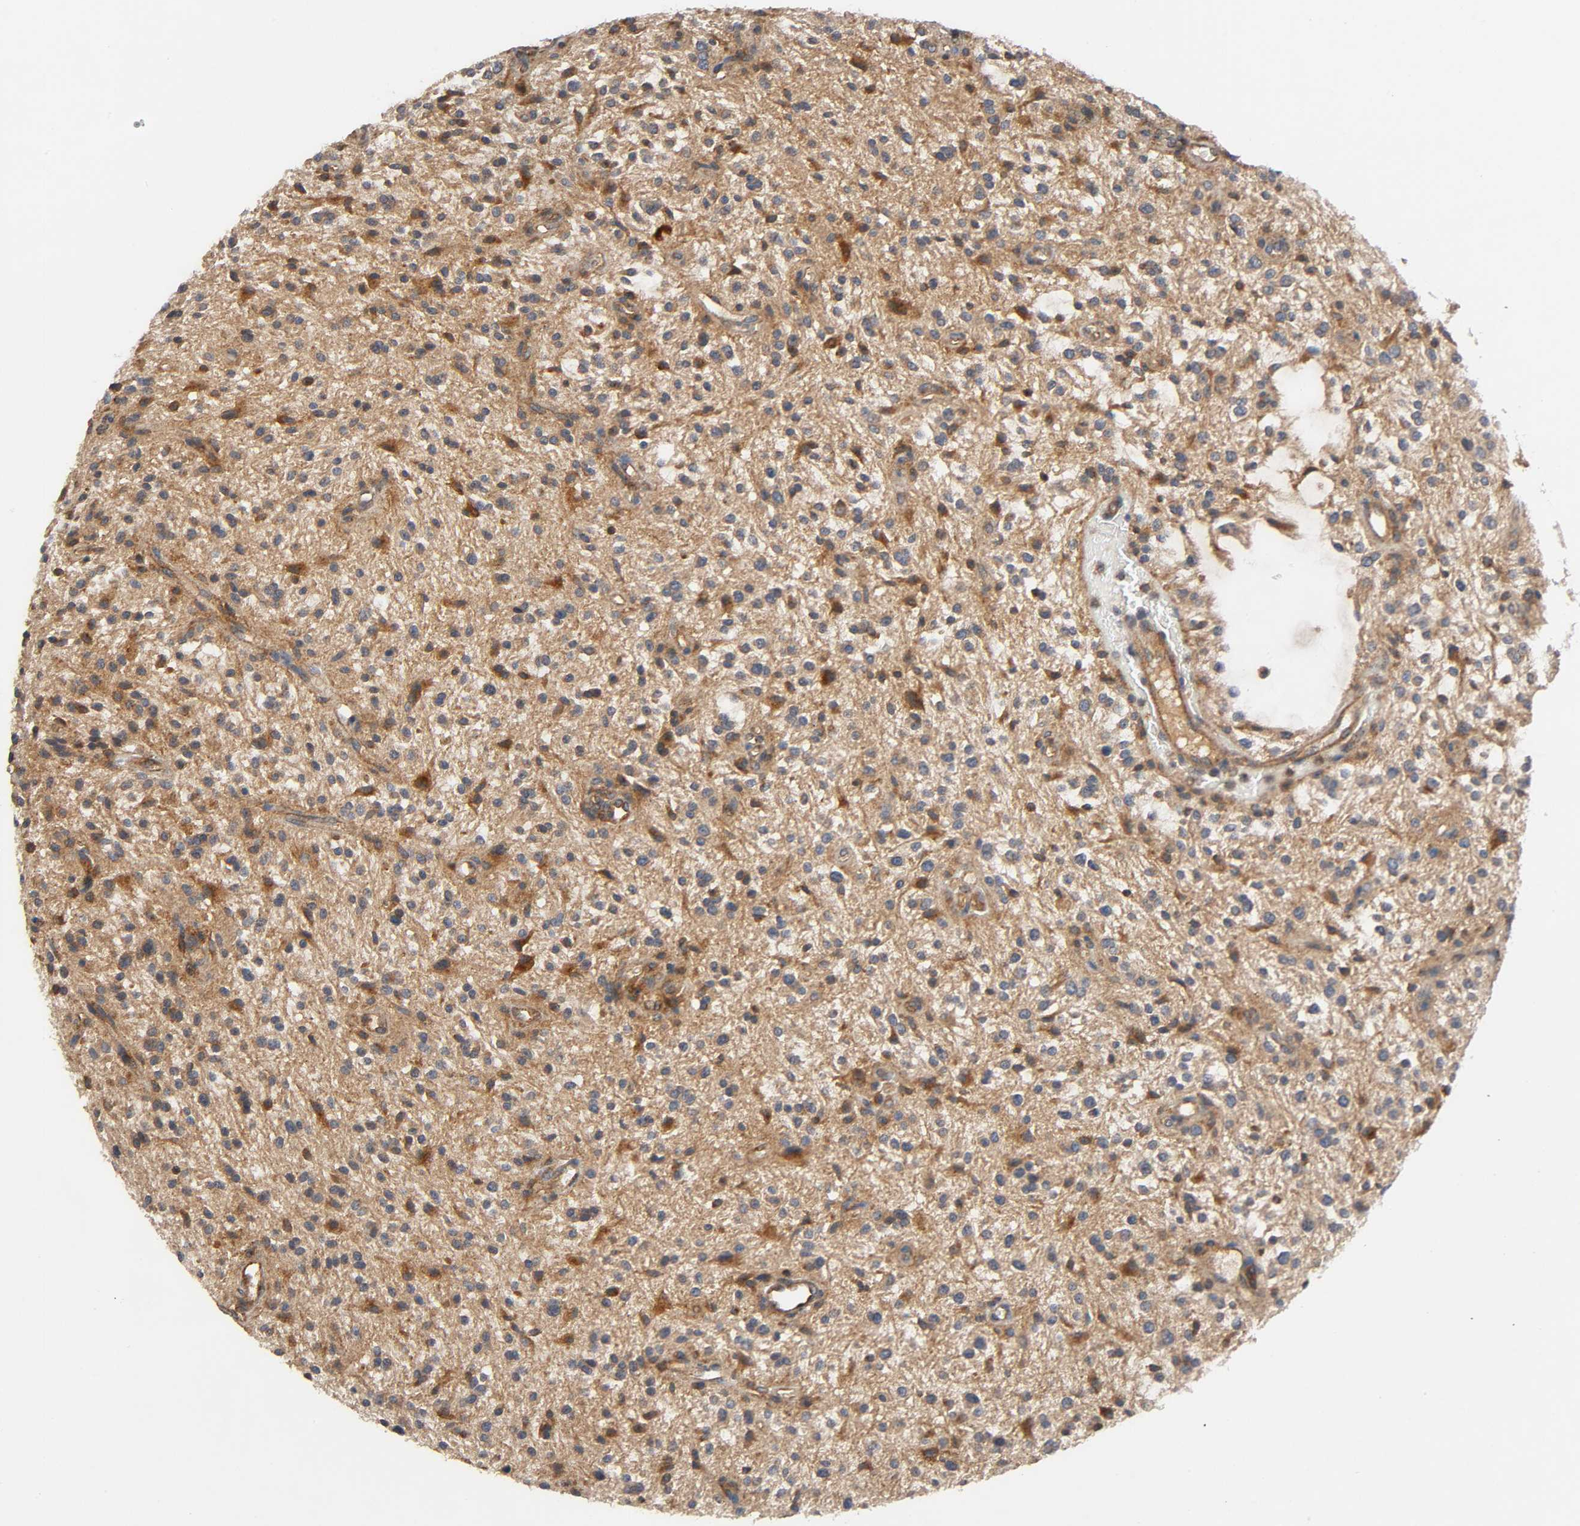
{"staining": {"intensity": "moderate", "quantity": ">75%", "location": "cytoplasmic/membranous"}, "tissue": "glioma", "cell_type": "Tumor cells", "image_type": "cancer", "snomed": [{"axis": "morphology", "description": "Glioma, malignant, NOS"}, {"axis": "topography", "description": "Cerebellum"}], "caption": "Immunohistochemistry (IHC) histopathology image of neoplastic tissue: human glioma stained using immunohistochemistry (IHC) demonstrates medium levels of moderate protein expression localized specifically in the cytoplasmic/membranous of tumor cells, appearing as a cytoplasmic/membranous brown color.", "gene": "IKBKB", "patient": {"sex": "female", "age": 10}}